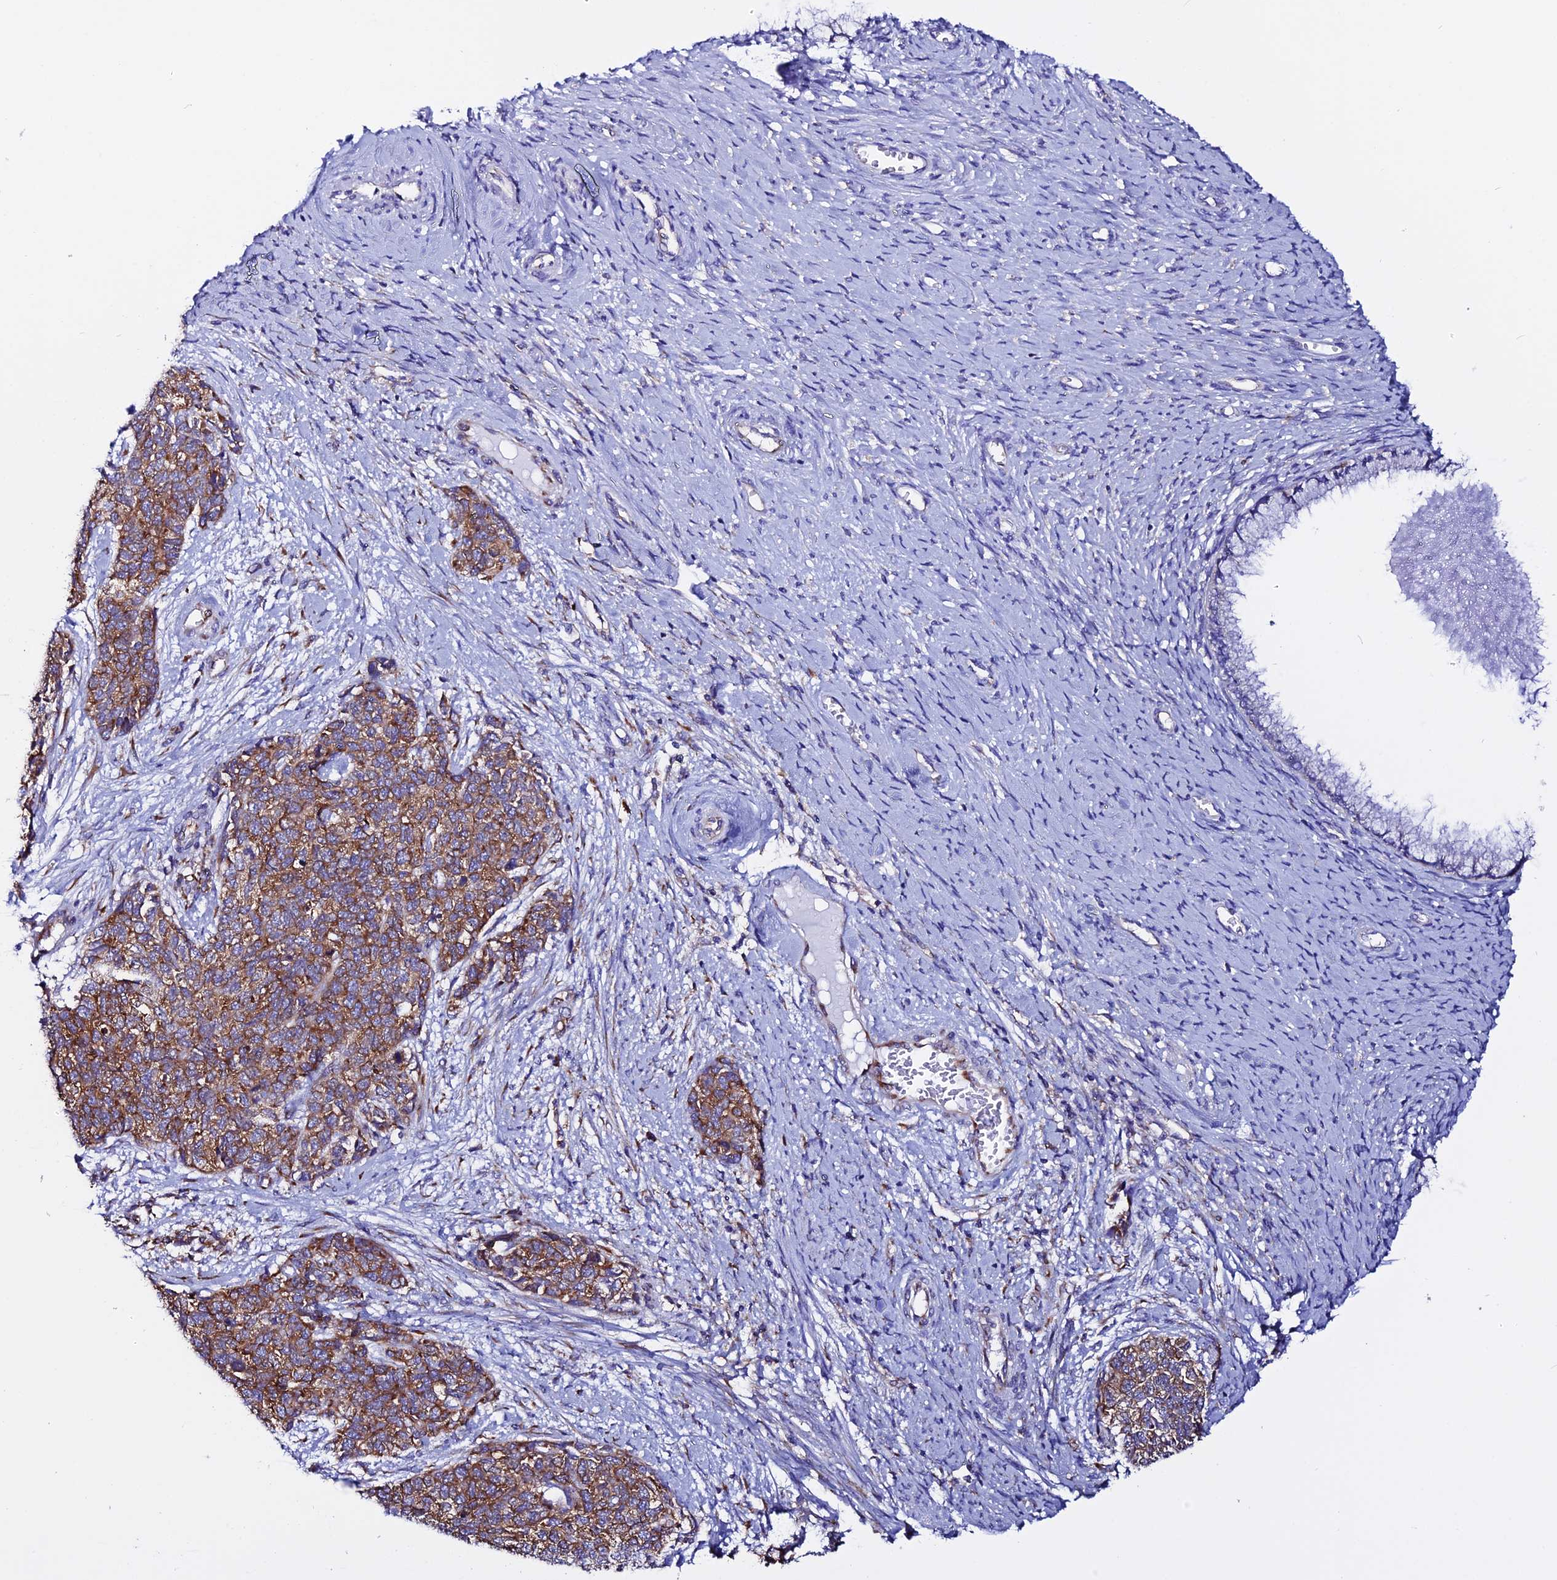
{"staining": {"intensity": "moderate", "quantity": ">75%", "location": "cytoplasmic/membranous"}, "tissue": "cervical cancer", "cell_type": "Tumor cells", "image_type": "cancer", "snomed": [{"axis": "morphology", "description": "Squamous cell carcinoma, NOS"}, {"axis": "topography", "description": "Cervix"}], "caption": "Cervical squamous cell carcinoma stained with DAB (3,3'-diaminobenzidine) immunohistochemistry demonstrates medium levels of moderate cytoplasmic/membranous expression in approximately >75% of tumor cells.", "gene": "EEF1G", "patient": {"sex": "female", "age": 63}}